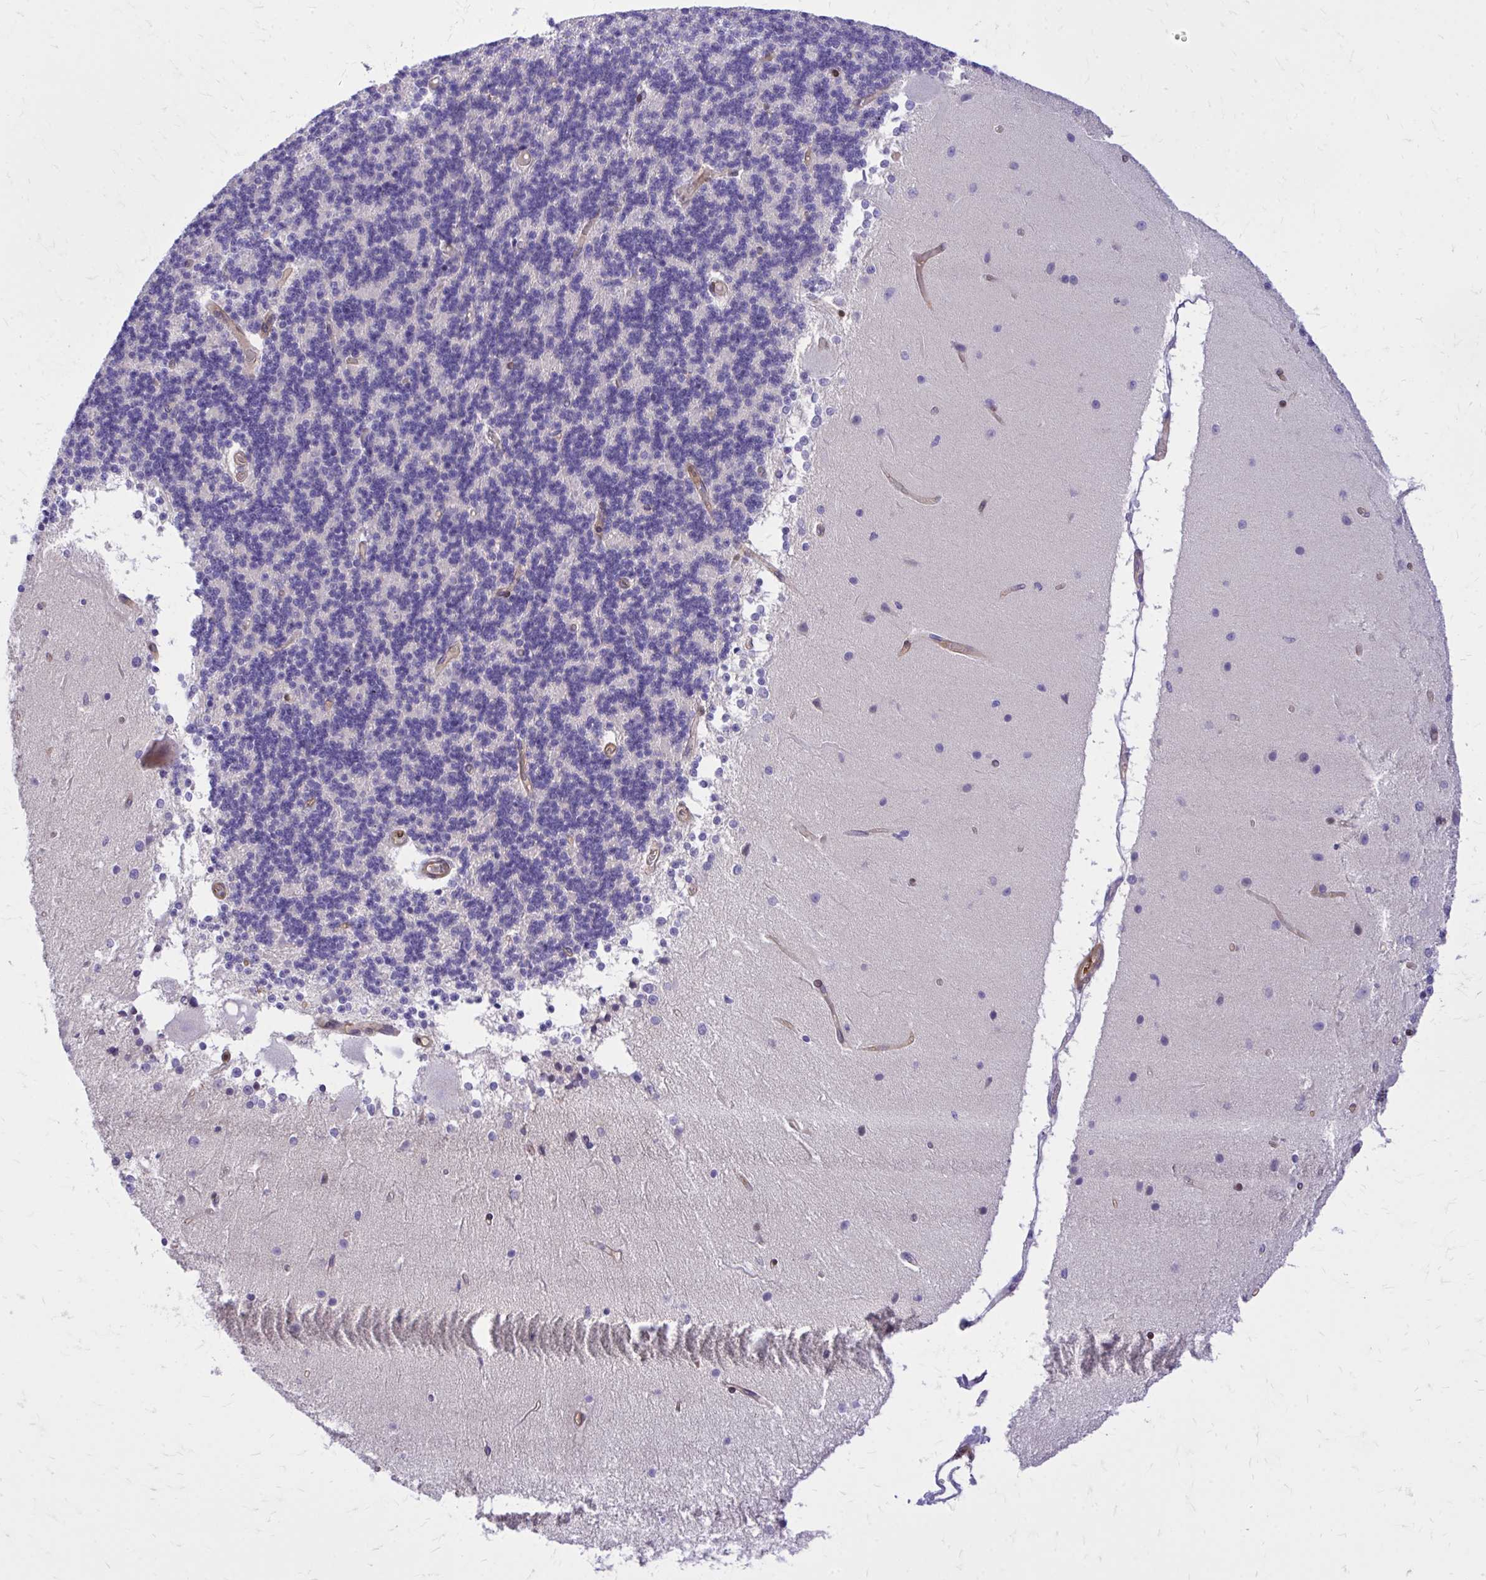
{"staining": {"intensity": "negative", "quantity": "none", "location": "none"}, "tissue": "cerebellum", "cell_type": "Cells in granular layer", "image_type": "normal", "snomed": [{"axis": "morphology", "description": "Normal tissue, NOS"}, {"axis": "topography", "description": "Cerebellum"}], "caption": "IHC image of normal human cerebellum stained for a protein (brown), which demonstrates no expression in cells in granular layer. Nuclei are stained in blue.", "gene": "ADAMTSL1", "patient": {"sex": "female", "age": 54}}